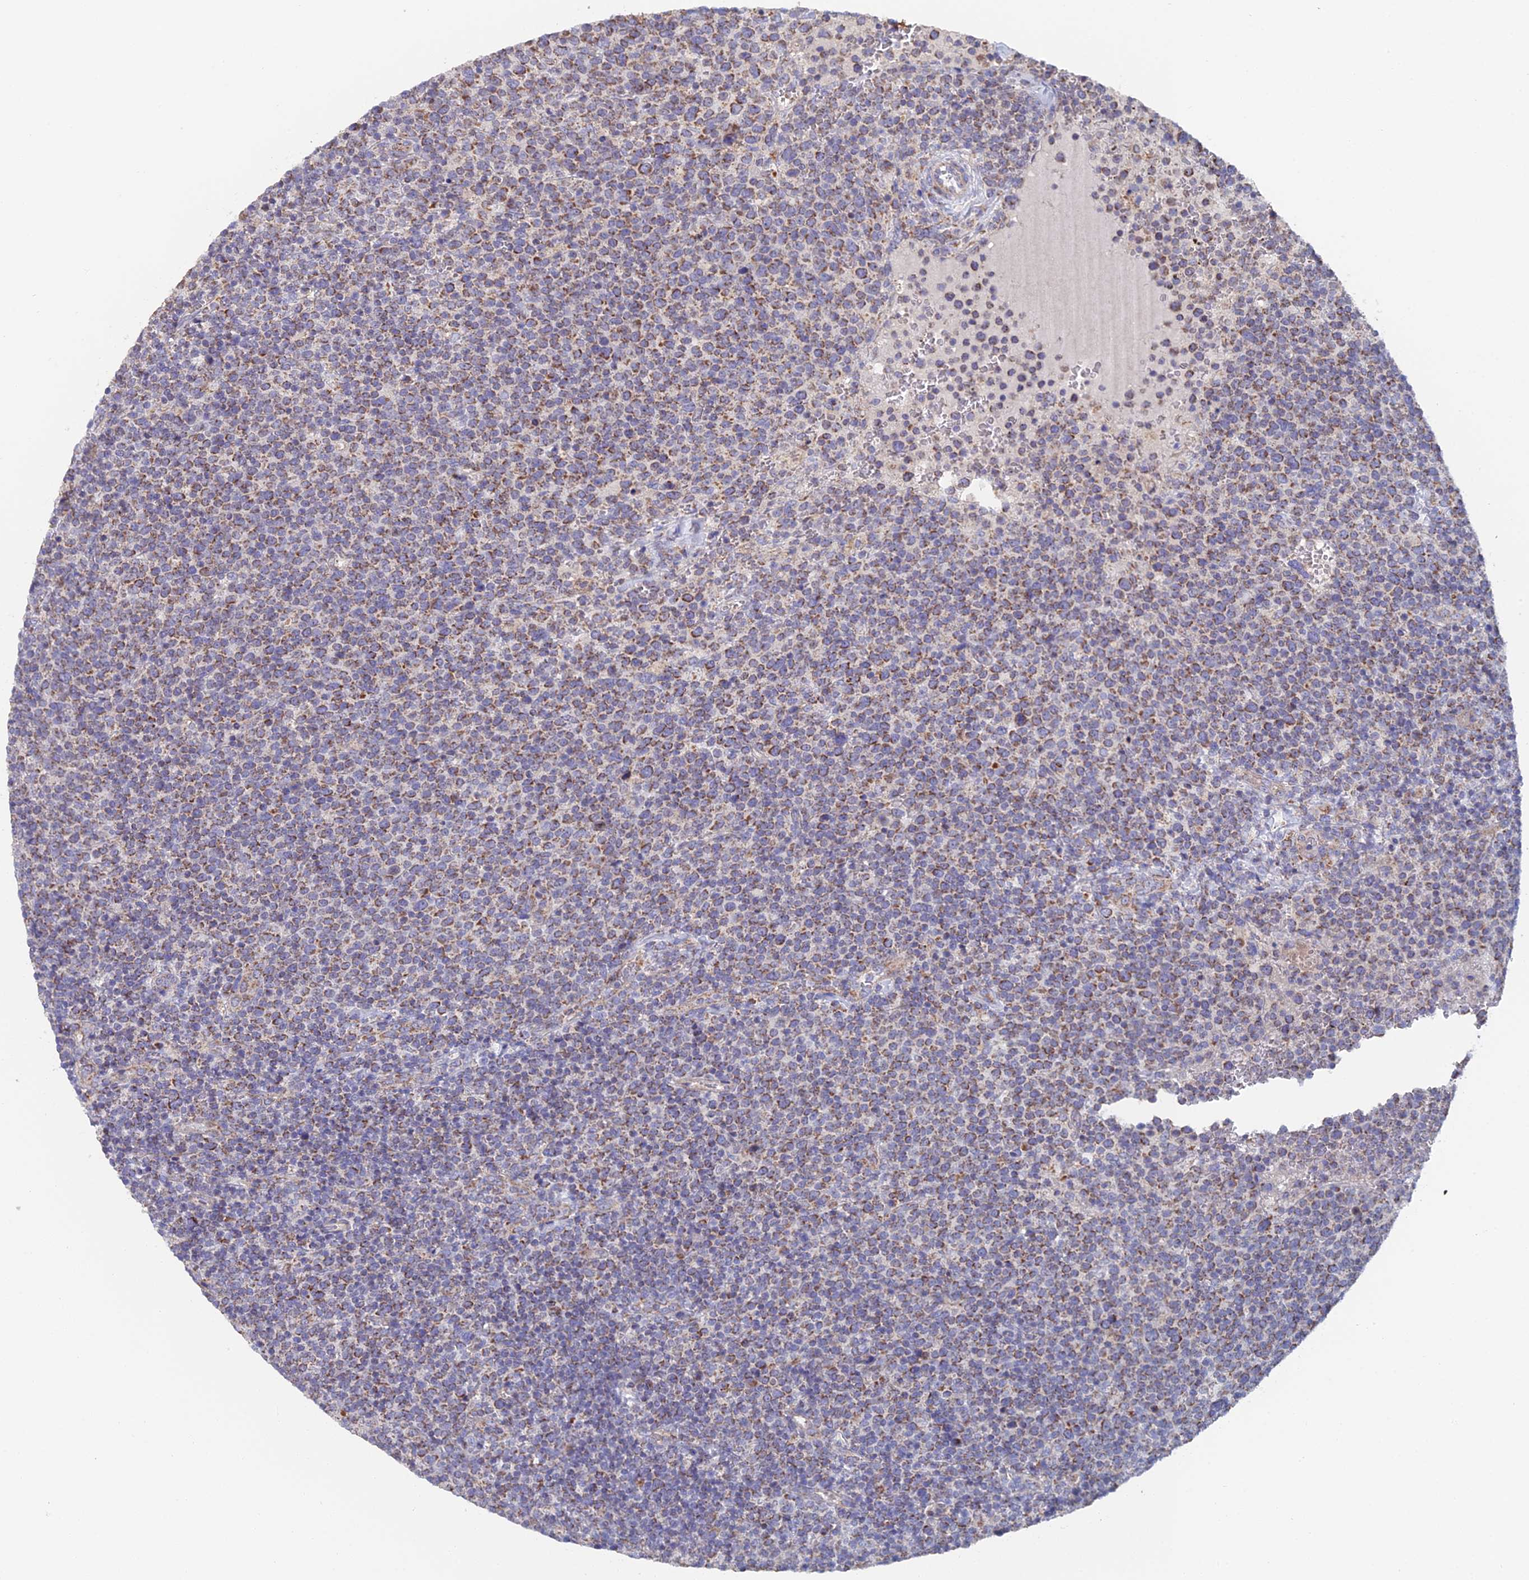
{"staining": {"intensity": "moderate", "quantity": "25%-75%", "location": "cytoplasmic/membranous"}, "tissue": "lymphoma", "cell_type": "Tumor cells", "image_type": "cancer", "snomed": [{"axis": "morphology", "description": "Malignant lymphoma, non-Hodgkin's type, High grade"}, {"axis": "topography", "description": "Lymph node"}], "caption": "Protein staining of lymphoma tissue displays moderate cytoplasmic/membranous expression in about 25%-75% of tumor cells.", "gene": "ECSIT", "patient": {"sex": "male", "age": 61}}